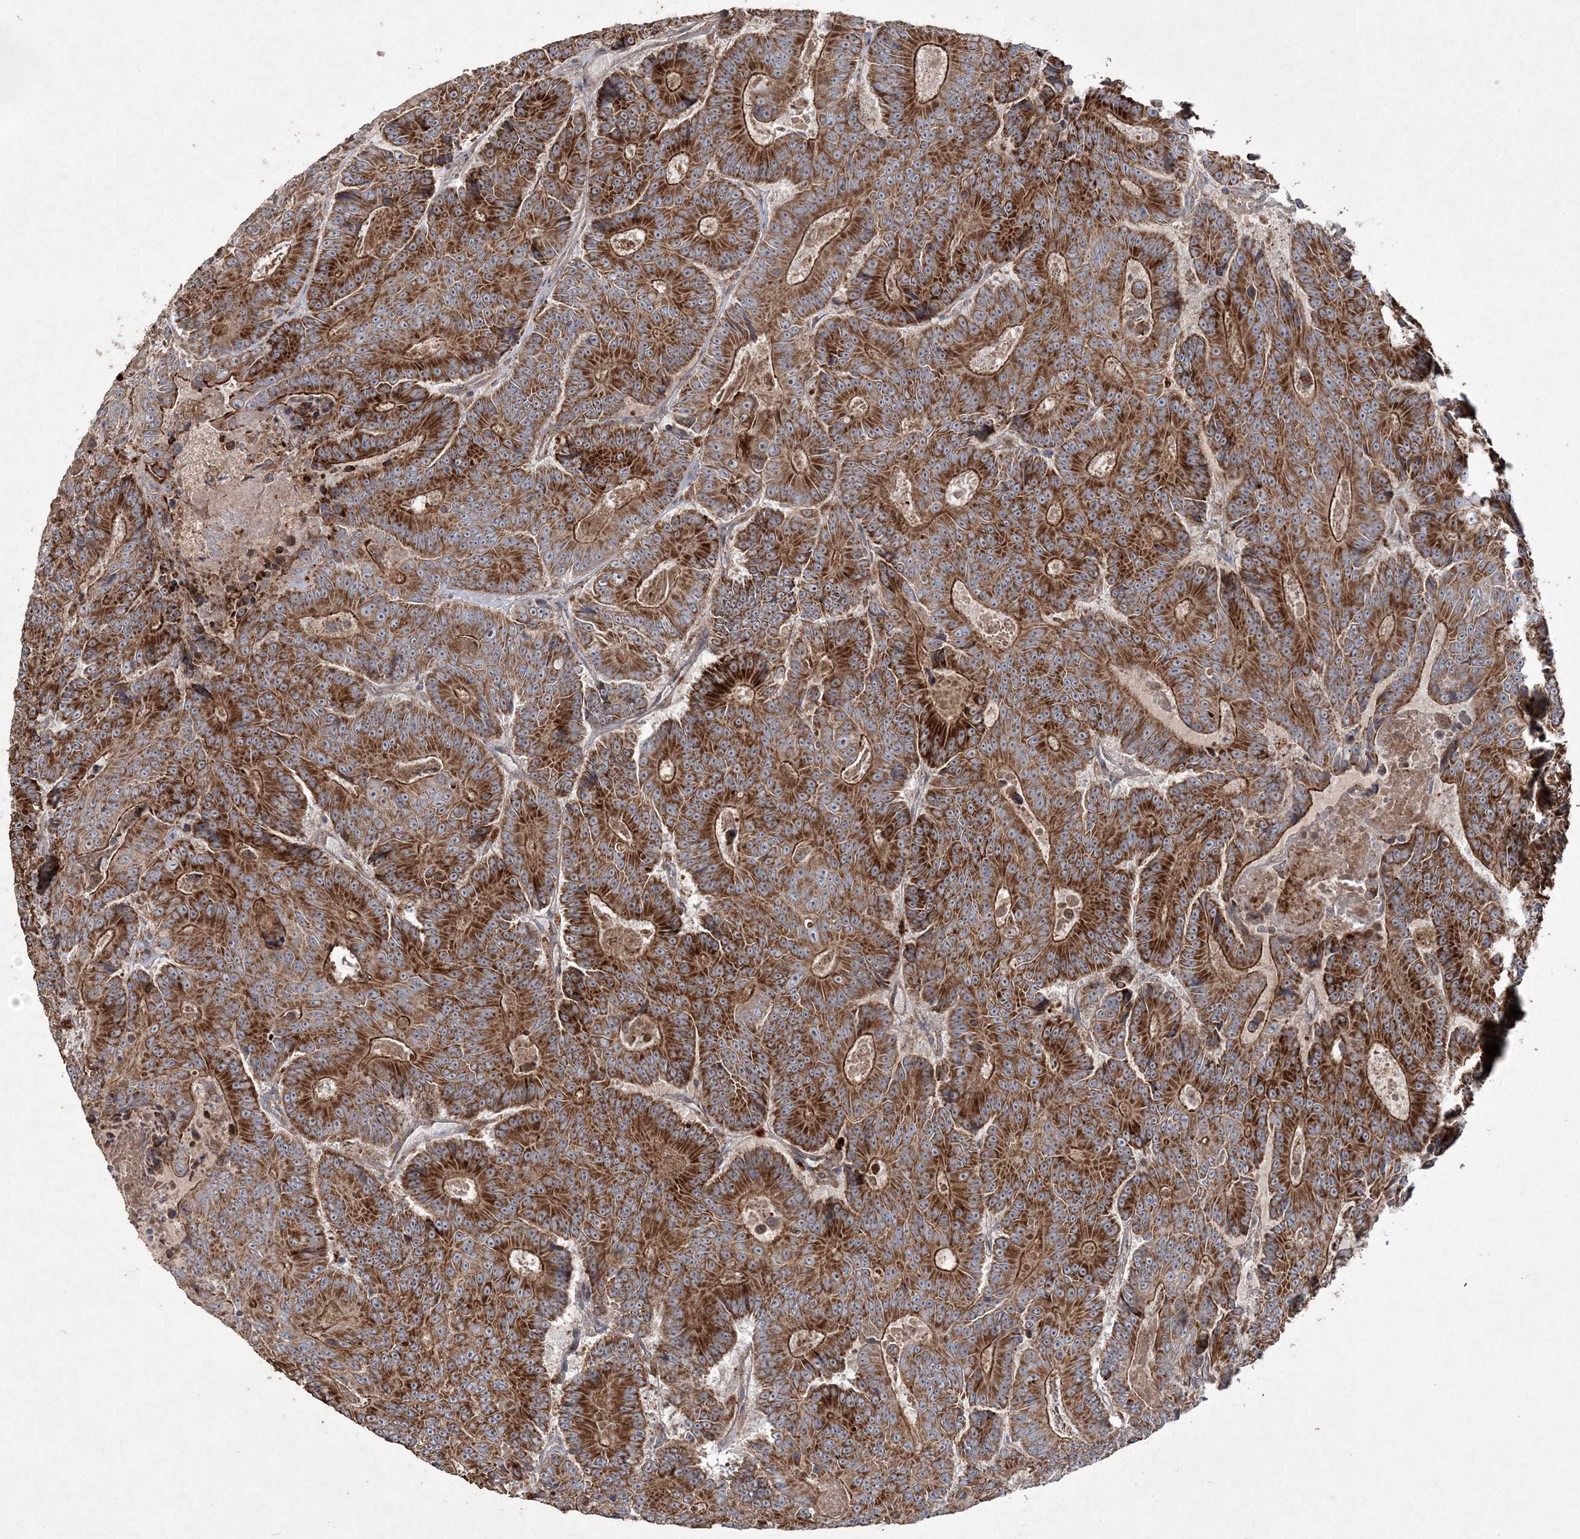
{"staining": {"intensity": "strong", "quantity": ">75%", "location": "cytoplasmic/membranous"}, "tissue": "colorectal cancer", "cell_type": "Tumor cells", "image_type": "cancer", "snomed": [{"axis": "morphology", "description": "Adenocarcinoma, NOS"}, {"axis": "topography", "description": "Colon"}], "caption": "Strong cytoplasmic/membranous protein staining is identified in approximately >75% of tumor cells in colorectal cancer (adenocarcinoma).", "gene": "TTC7A", "patient": {"sex": "male", "age": 83}}